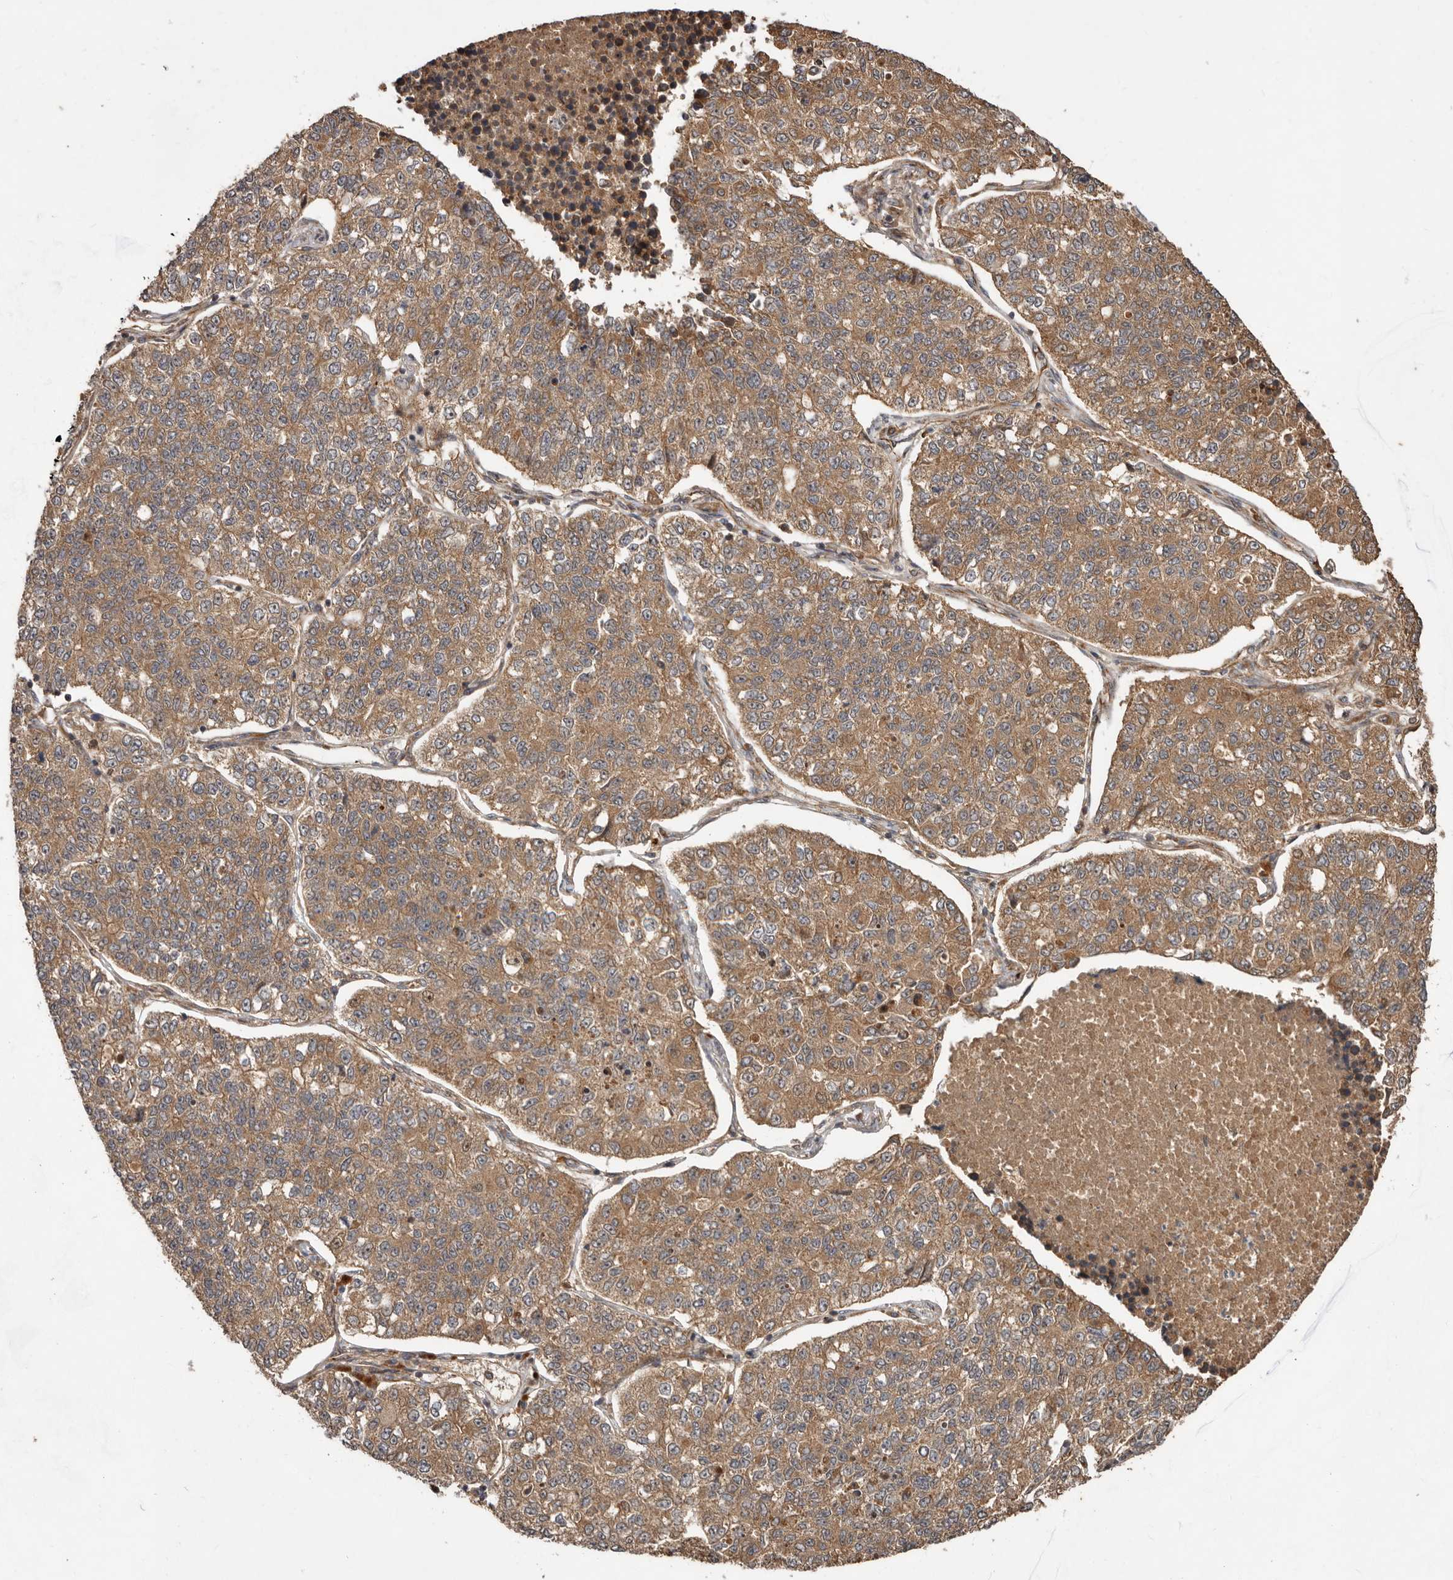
{"staining": {"intensity": "weak", "quantity": ">75%", "location": "cytoplasmic/membranous"}, "tissue": "lung cancer", "cell_type": "Tumor cells", "image_type": "cancer", "snomed": [{"axis": "morphology", "description": "Adenocarcinoma, NOS"}, {"axis": "topography", "description": "Lung"}], "caption": "This histopathology image exhibits immunohistochemistry staining of lung cancer, with low weak cytoplasmic/membranous positivity in approximately >75% of tumor cells.", "gene": "STK36", "patient": {"sex": "male", "age": 49}}